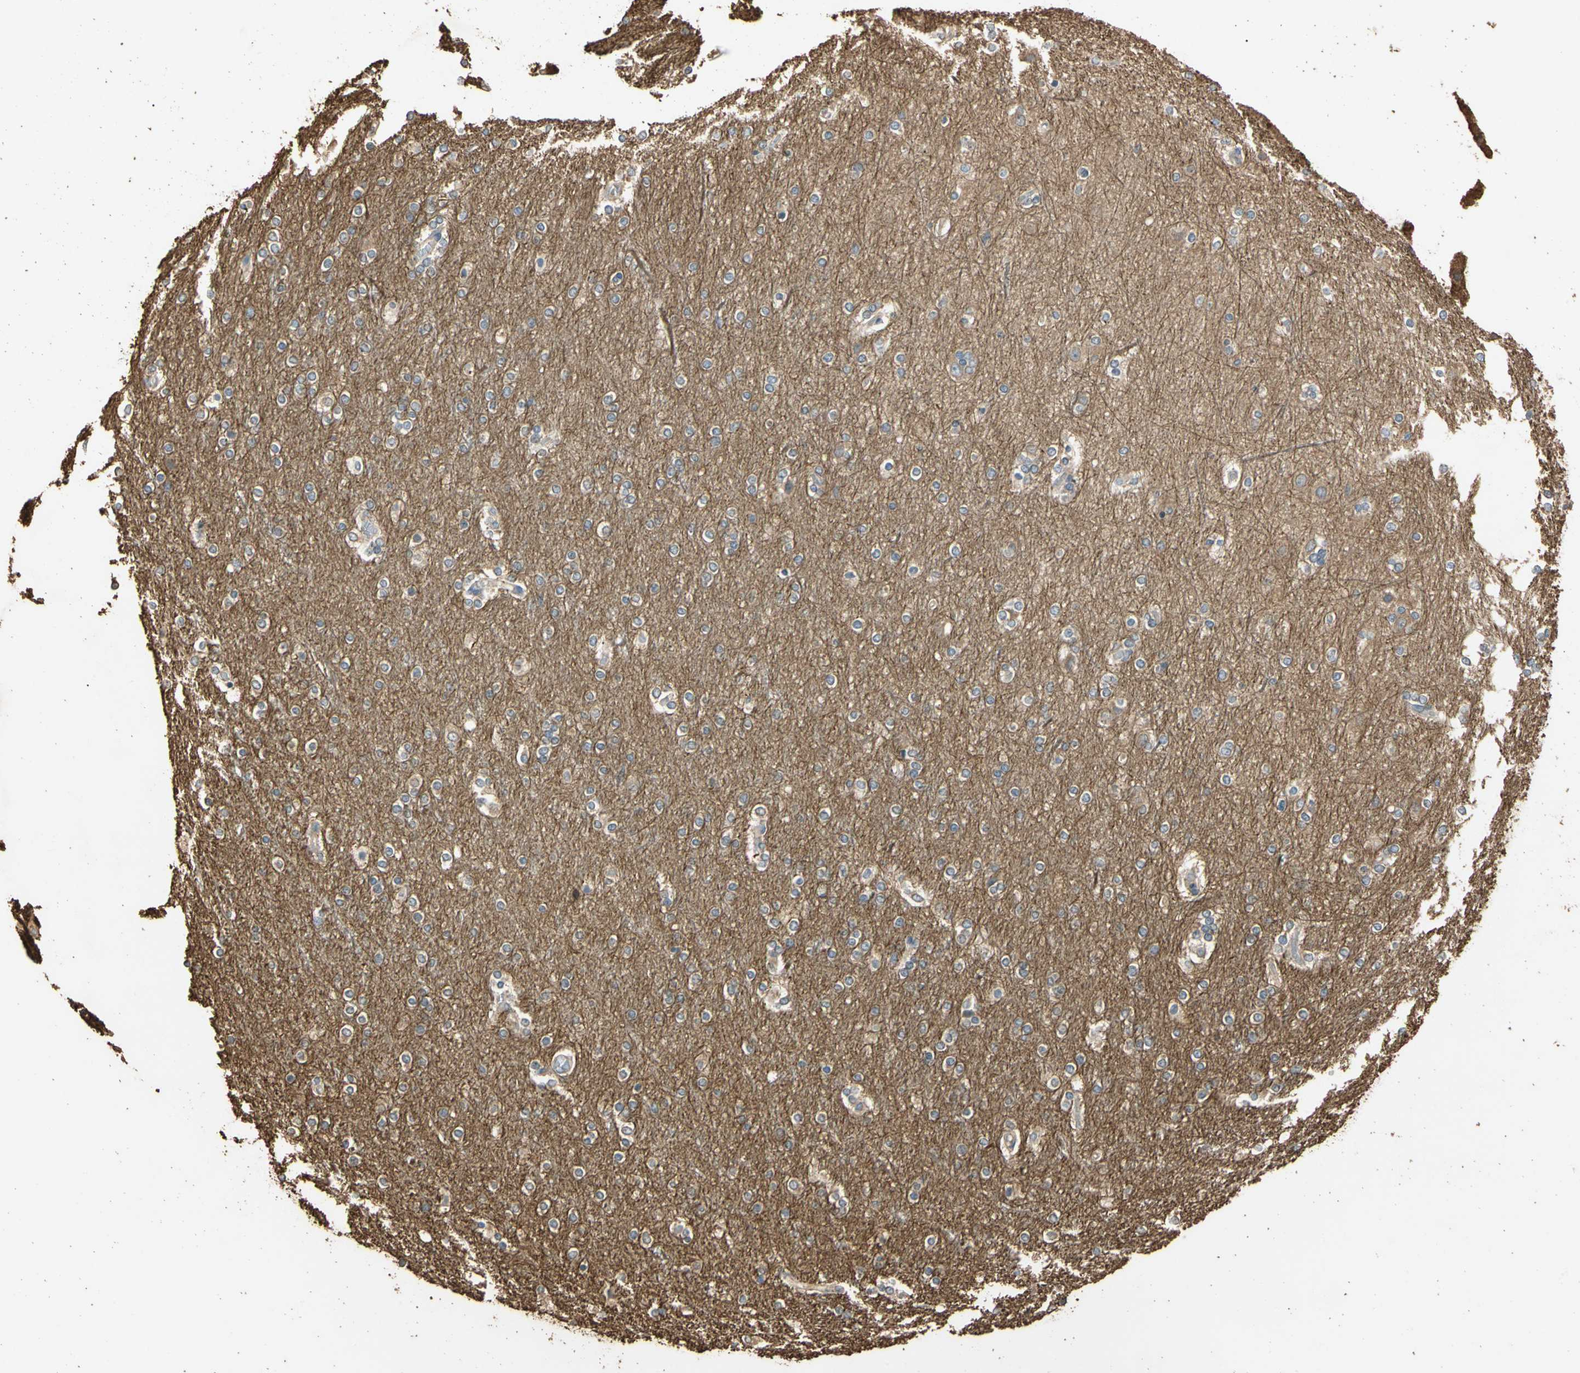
{"staining": {"intensity": "weak", "quantity": ">75%", "location": "cytoplasmic/membranous"}, "tissue": "cerebral cortex", "cell_type": "Endothelial cells", "image_type": "normal", "snomed": [{"axis": "morphology", "description": "Normal tissue, NOS"}, {"axis": "topography", "description": "Cerebral cortex"}], "caption": "Endothelial cells reveal weak cytoplasmic/membranous expression in approximately >75% of cells in unremarkable cerebral cortex.", "gene": "MGRN1", "patient": {"sex": "female", "age": 54}}